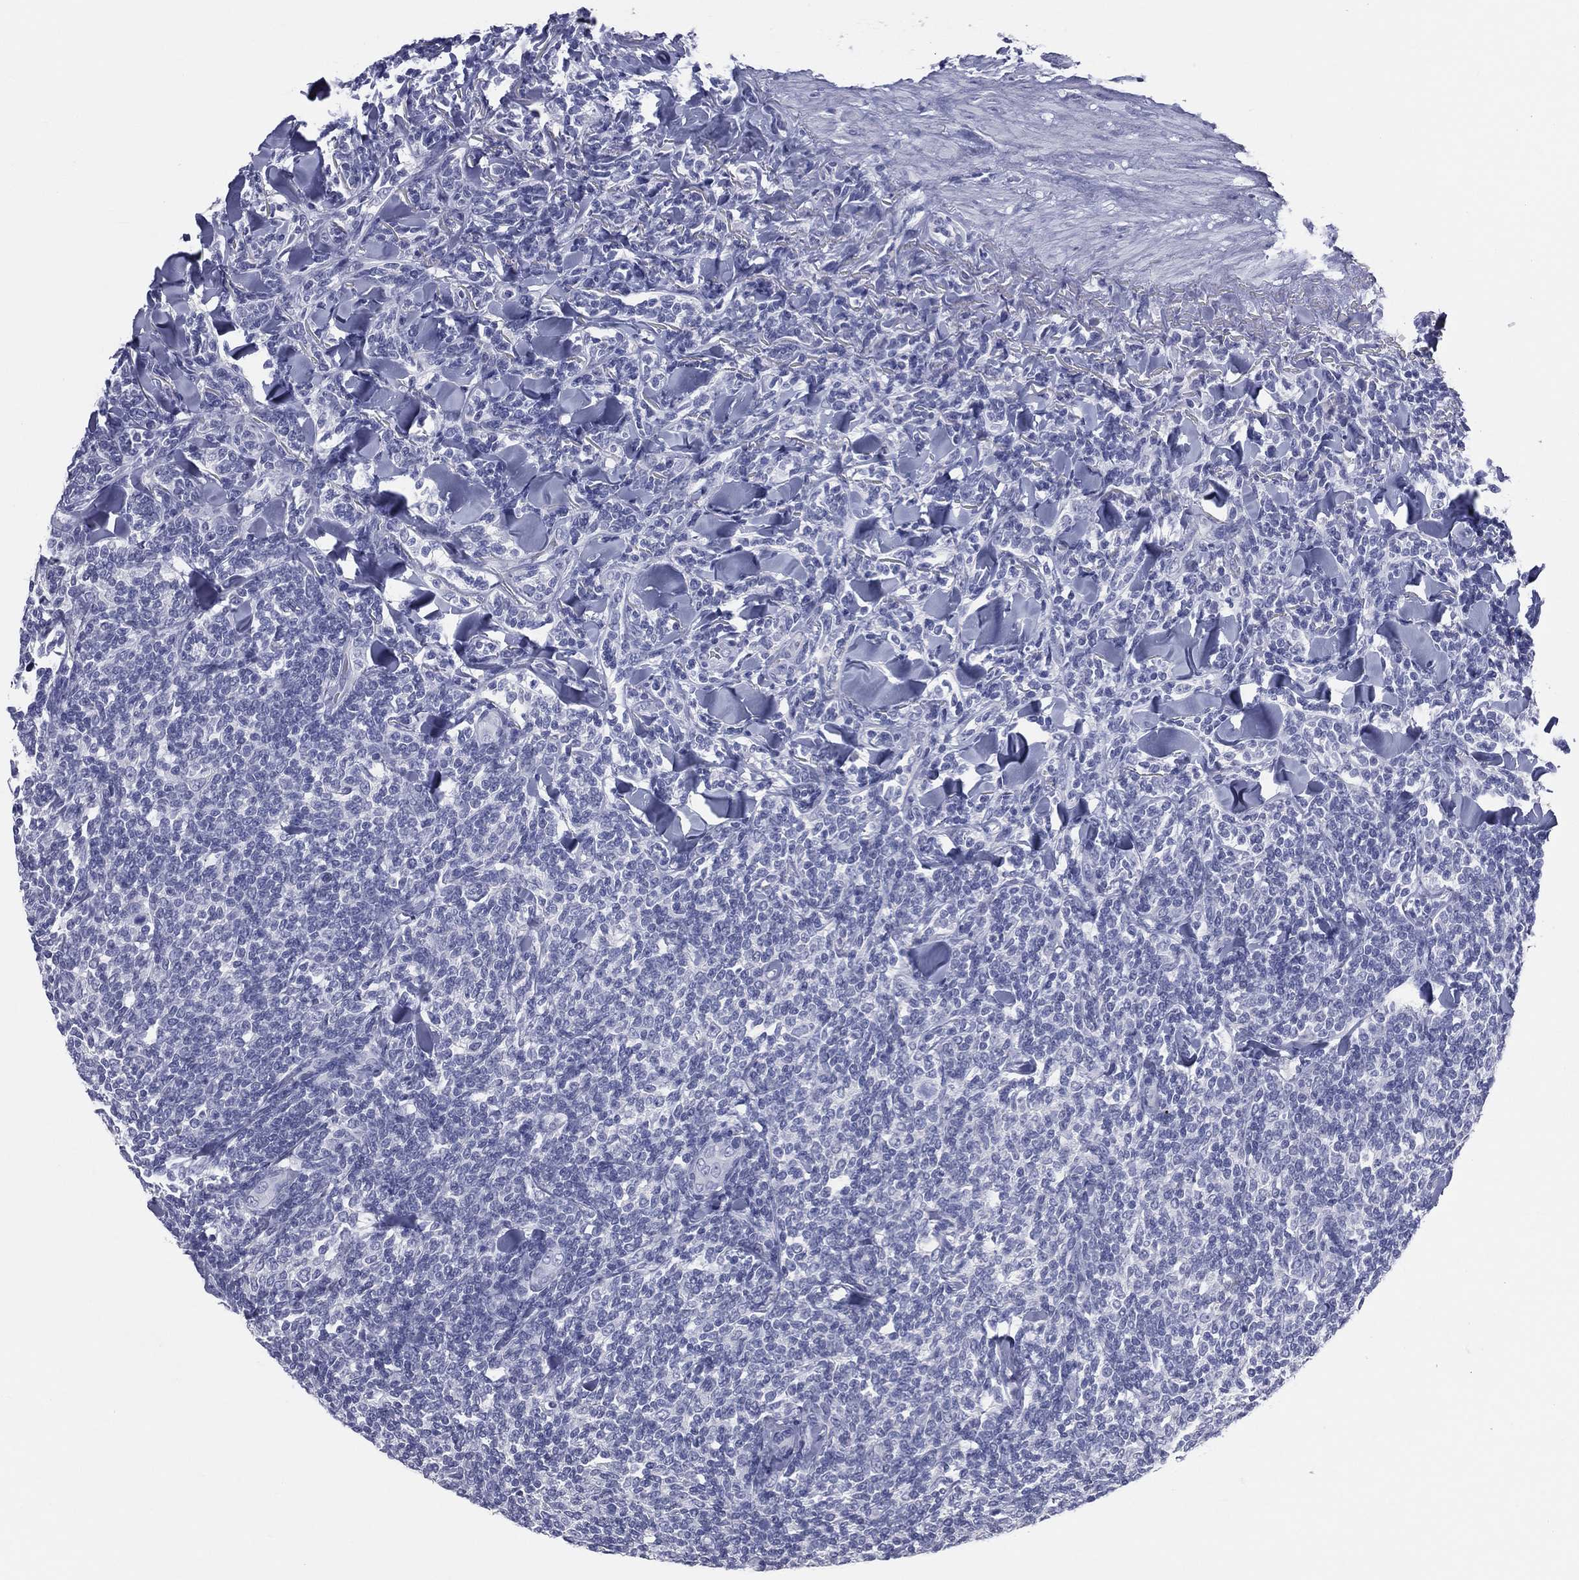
{"staining": {"intensity": "negative", "quantity": "none", "location": "none"}, "tissue": "lymphoma", "cell_type": "Tumor cells", "image_type": "cancer", "snomed": [{"axis": "morphology", "description": "Malignant lymphoma, non-Hodgkin's type, Low grade"}, {"axis": "topography", "description": "Lymph node"}], "caption": "Tumor cells show no significant protein staining in lymphoma.", "gene": "MLN", "patient": {"sex": "female", "age": 56}}